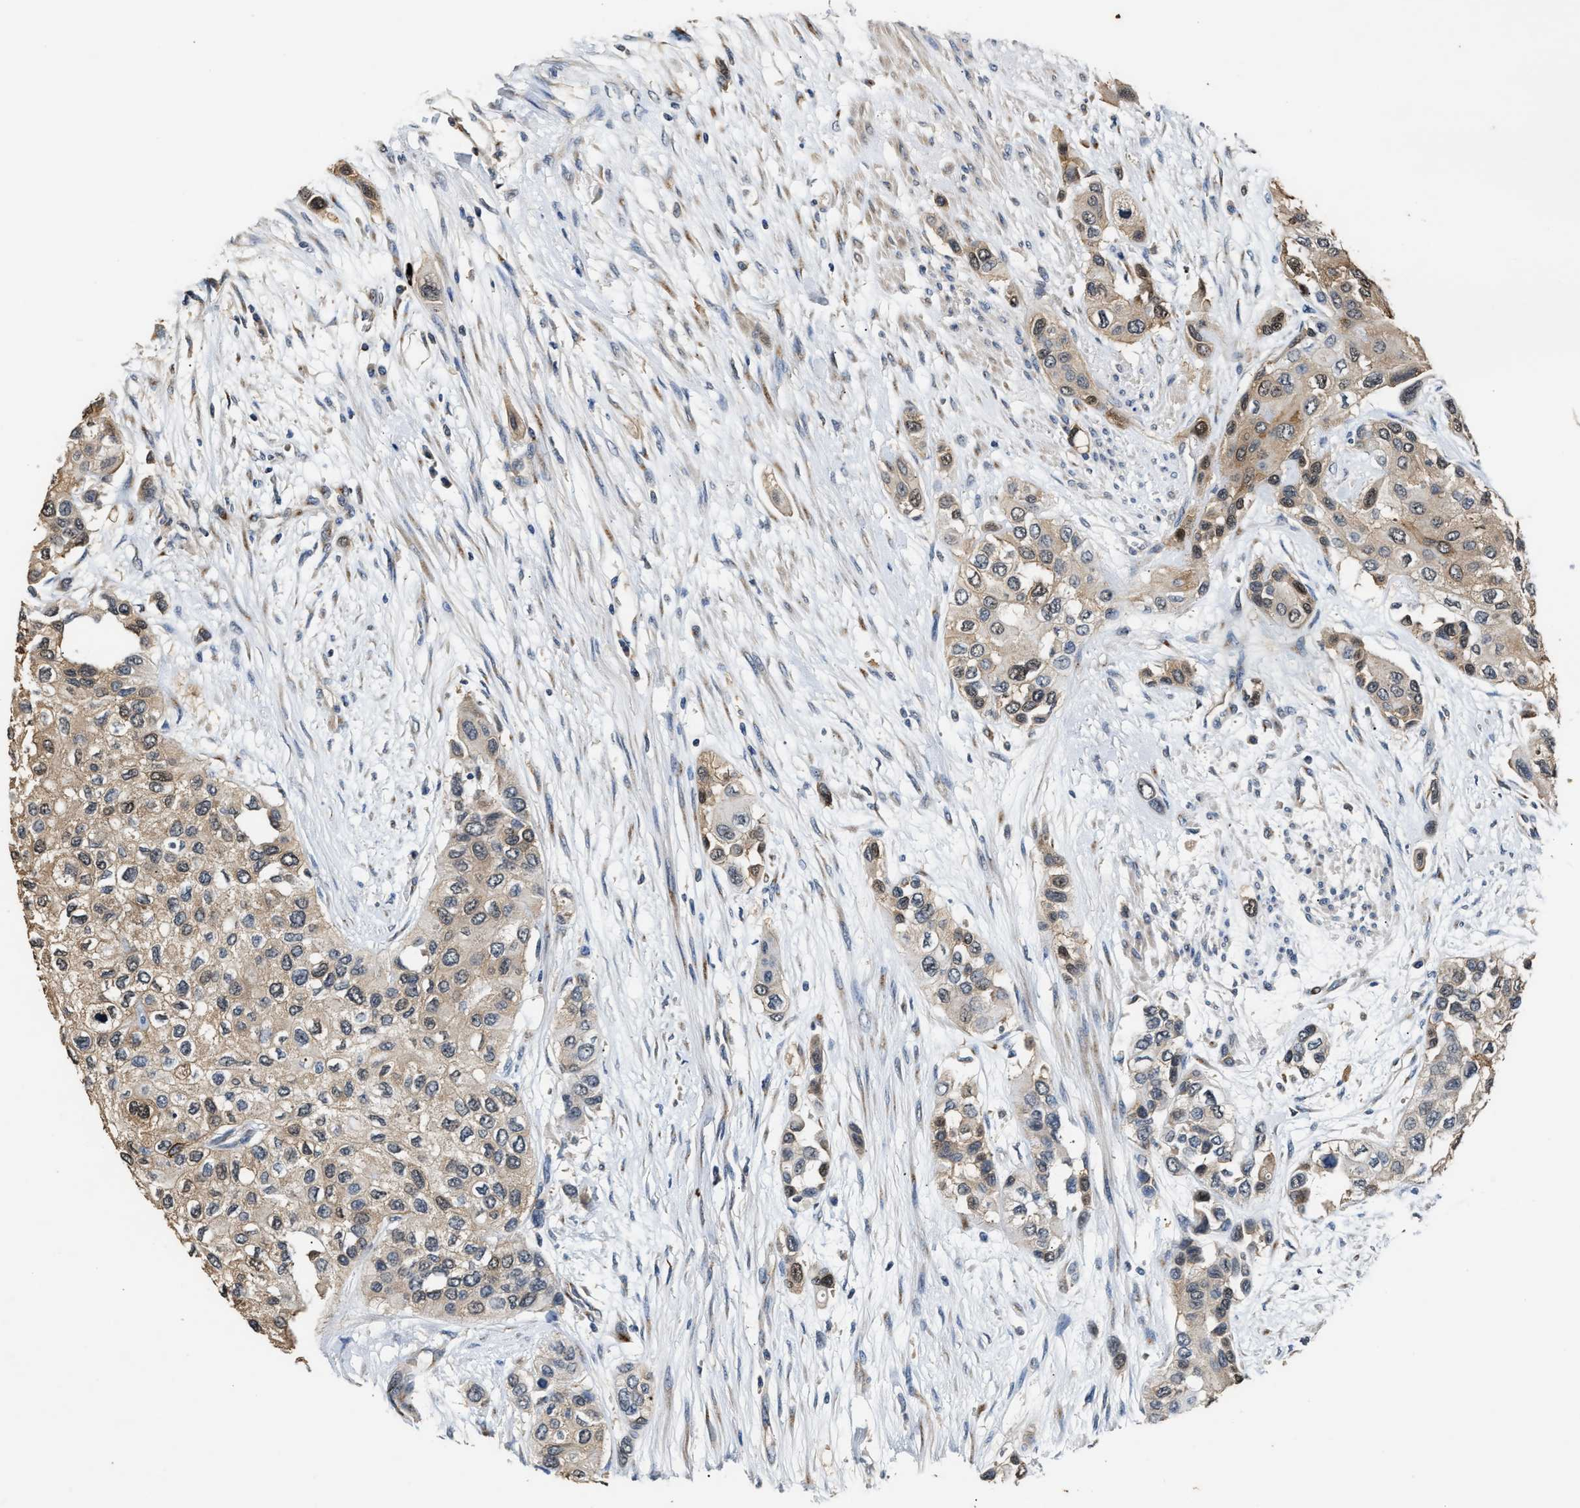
{"staining": {"intensity": "weak", "quantity": "25%-75%", "location": "cytoplasmic/membranous,nuclear"}, "tissue": "urothelial cancer", "cell_type": "Tumor cells", "image_type": "cancer", "snomed": [{"axis": "morphology", "description": "Urothelial carcinoma, High grade"}, {"axis": "topography", "description": "Urinary bladder"}], "caption": "High-magnification brightfield microscopy of urothelial cancer stained with DAB (3,3'-diaminobenzidine) (brown) and counterstained with hematoxylin (blue). tumor cells exhibit weak cytoplasmic/membranous and nuclear staining is appreciated in about25%-75% of cells. The protein is stained brown, and the nuclei are stained in blue (DAB (3,3'-diaminobenzidine) IHC with brightfield microscopy, high magnification).", "gene": "CHUK", "patient": {"sex": "female", "age": 56}}